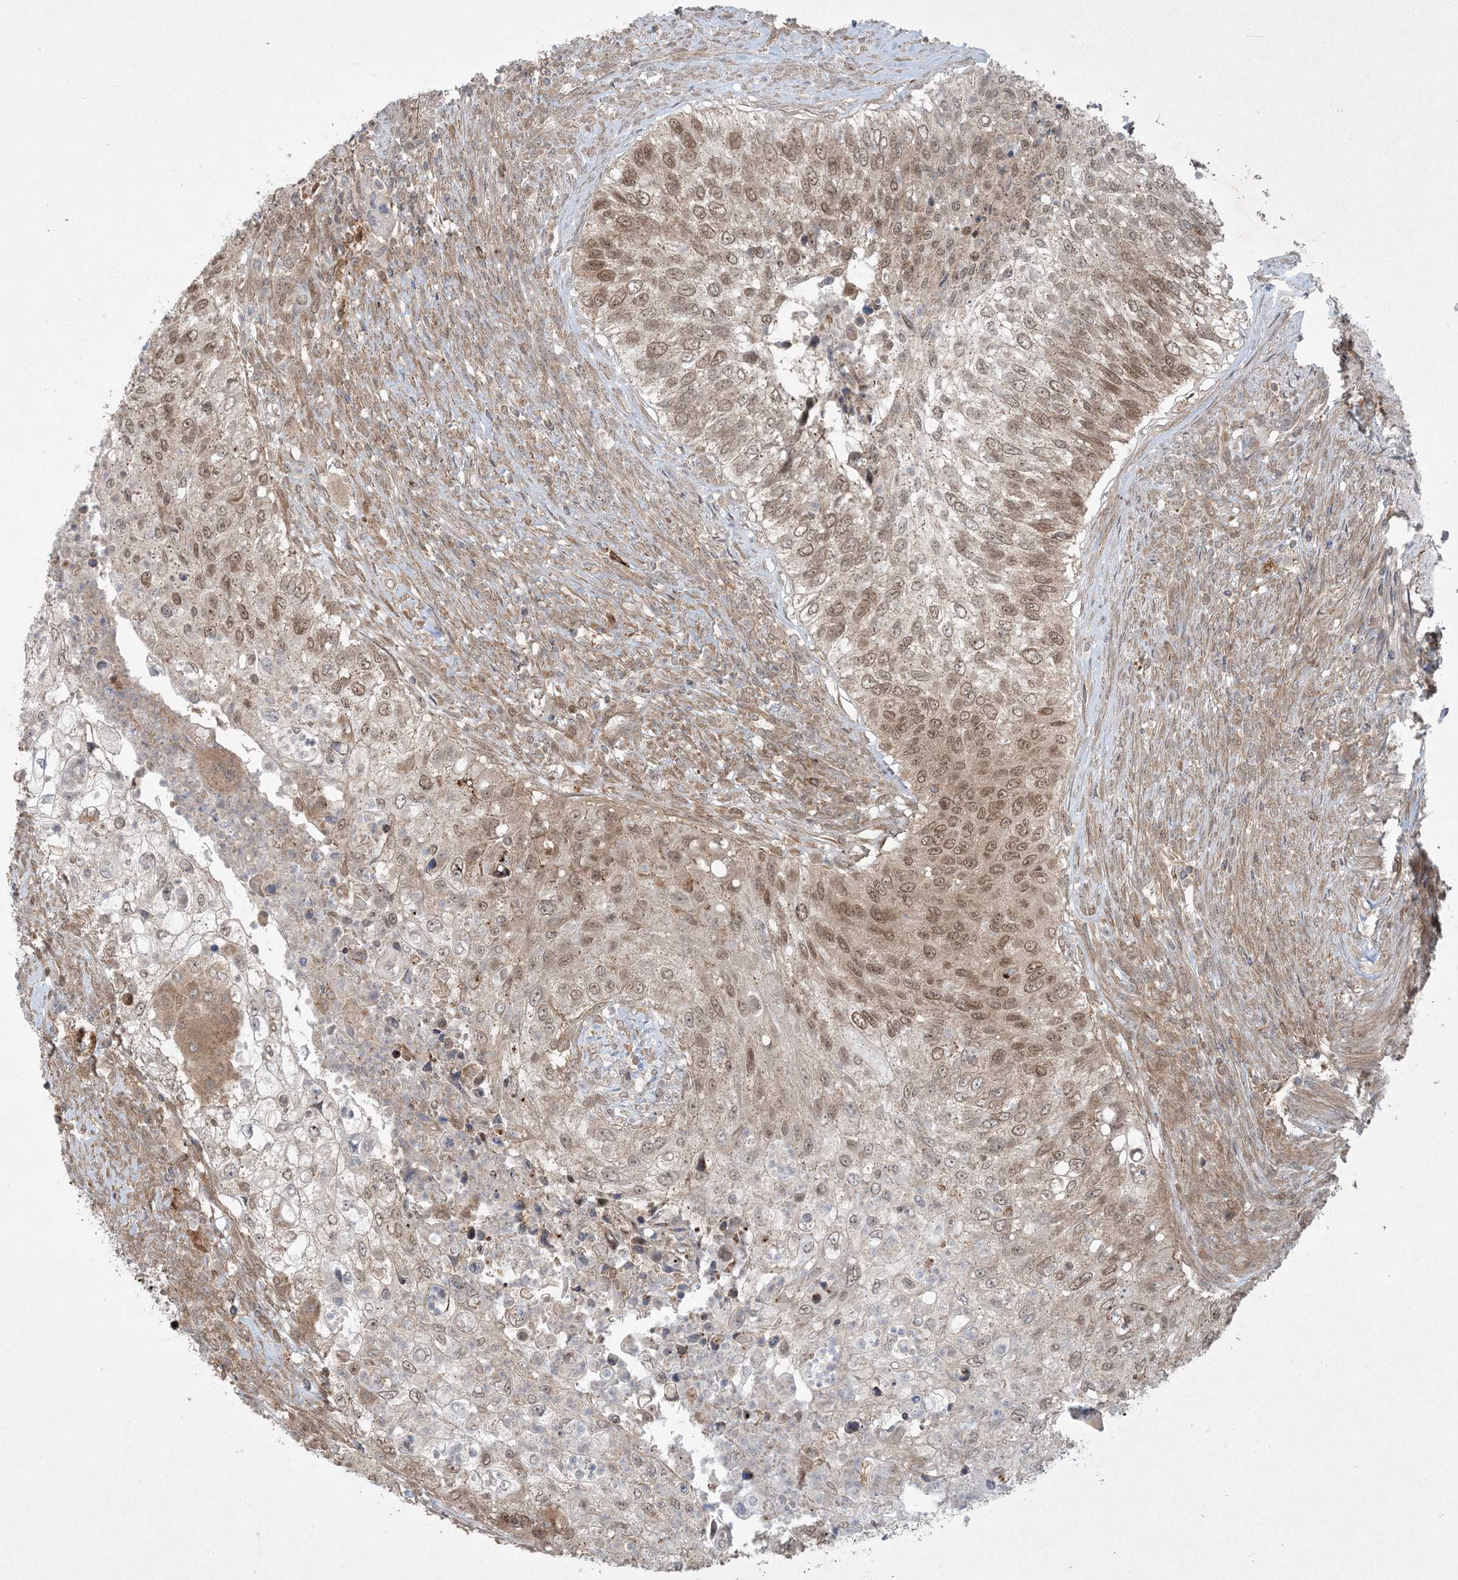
{"staining": {"intensity": "moderate", "quantity": ">75%", "location": "cytoplasmic/membranous,nuclear"}, "tissue": "urothelial cancer", "cell_type": "Tumor cells", "image_type": "cancer", "snomed": [{"axis": "morphology", "description": "Urothelial carcinoma, High grade"}, {"axis": "topography", "description": "Urinary bladder"}], "caption": "Urothelial cancer tissue shows moderate cytoplasmic/membranous and nuclear positivity in approximately >75% of tumor cells, visualized by immunohistochemistry.", "gene": "STAM2", "patient": {"sex": "female", "age": 60}}